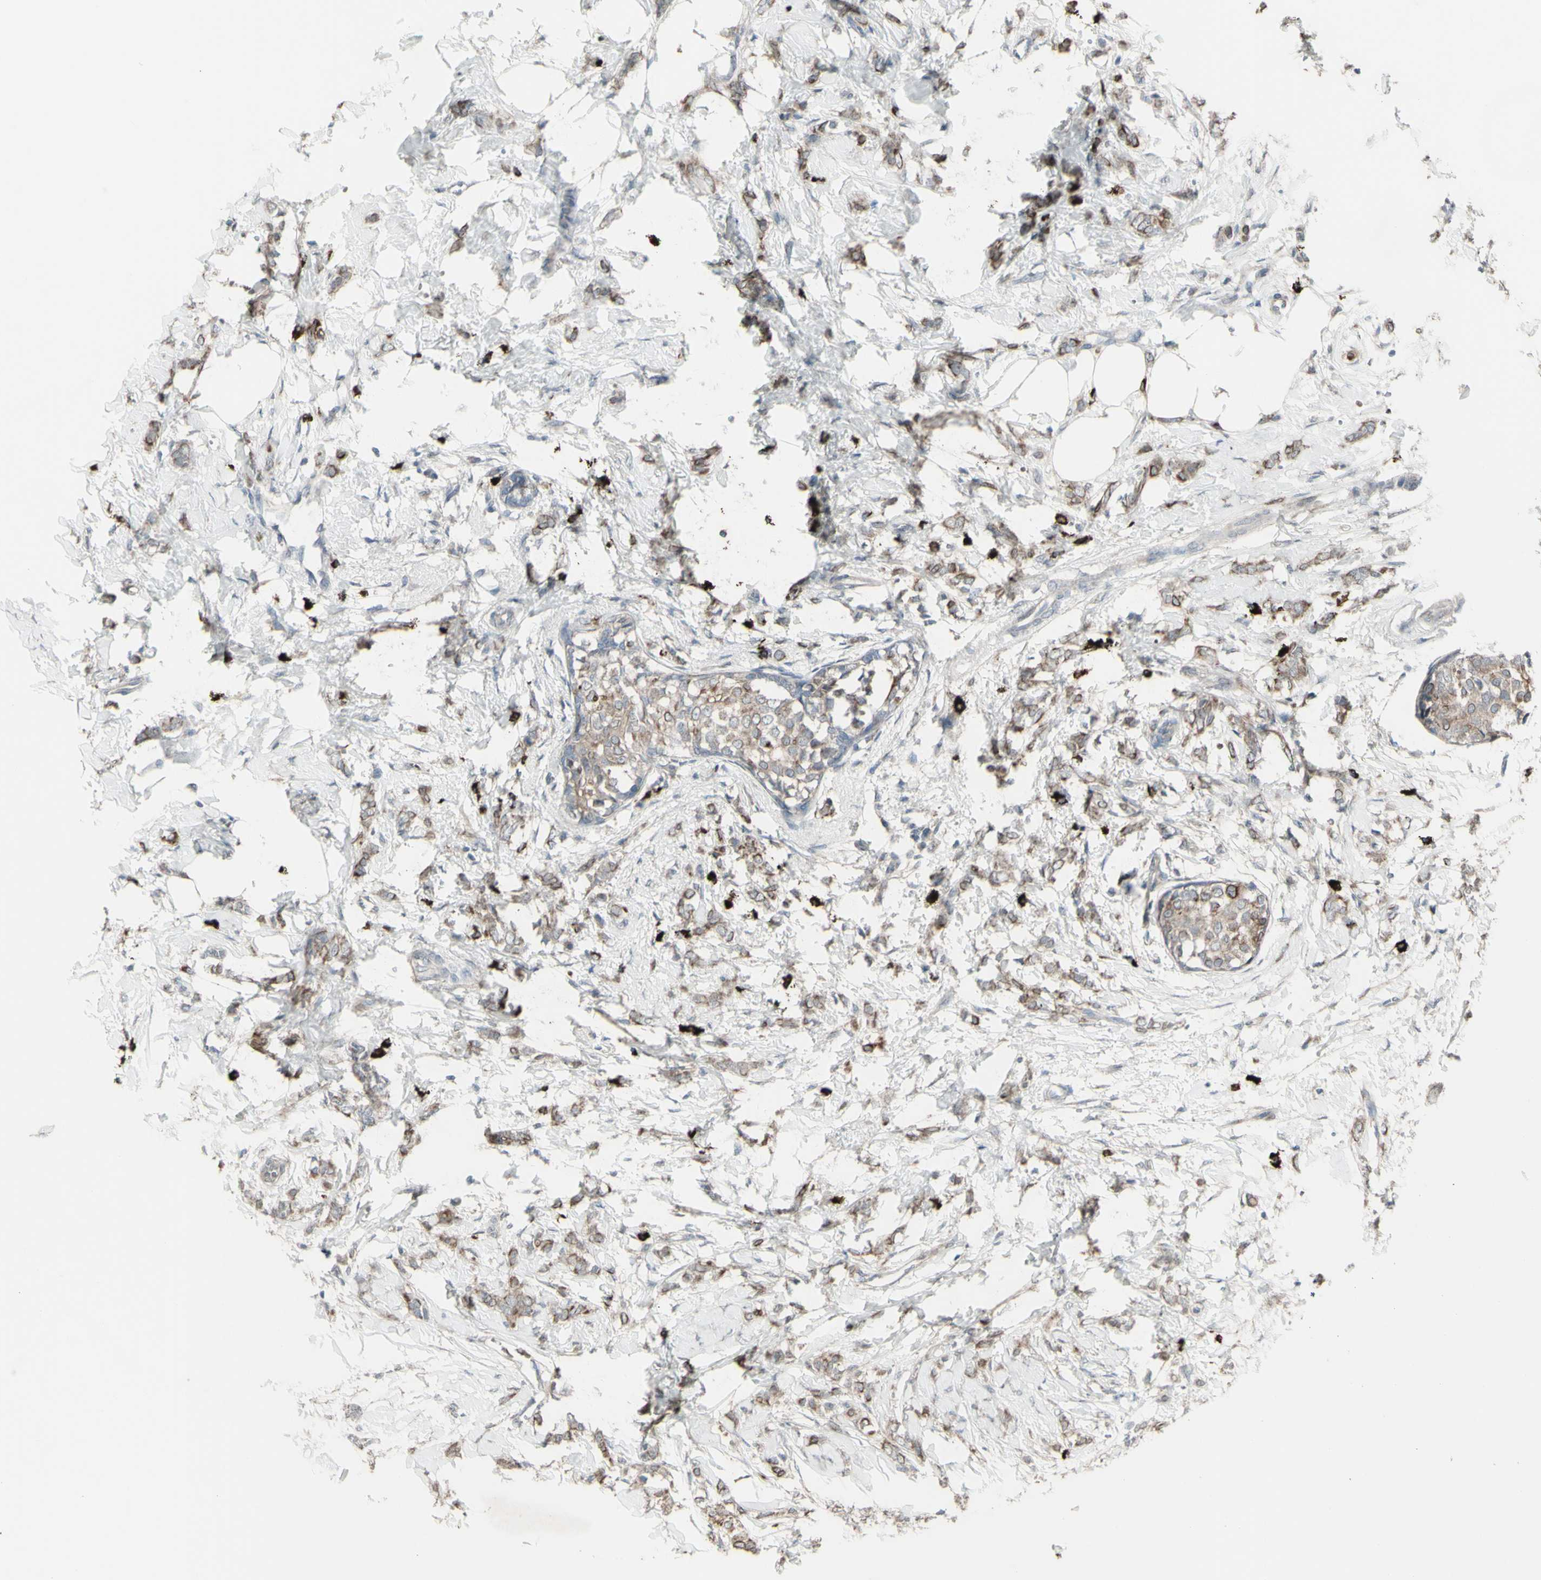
{"staining": {"intensity": "moderate", "quantity": ">75%", "location": "cytoplasmic/membranous"}, "tissue": "breast cancer", "cell_type": "Tumor cells", "image_type": "cancer", "snomed": [{"axis": "morphology", "description": "Lobular carcinoma, in situ"}, {"axis": "morphology", "description": "Lobular carcinoma"}, {"axis": "topography", "description": "Breast"}], "caption": "An immunohistochemistry histopathology image of neoplastic tissue is shown. Protein staining in brown highlights moderate cytoplasmic/membranous positivity in breast cancer (lobular carcinoma in situ) within tumor cells. (Brightfield microscopy of DAB IHC at high magnification).", "gene": "GRAMD1B", "patient": {"sex": "female", "age": 41}}